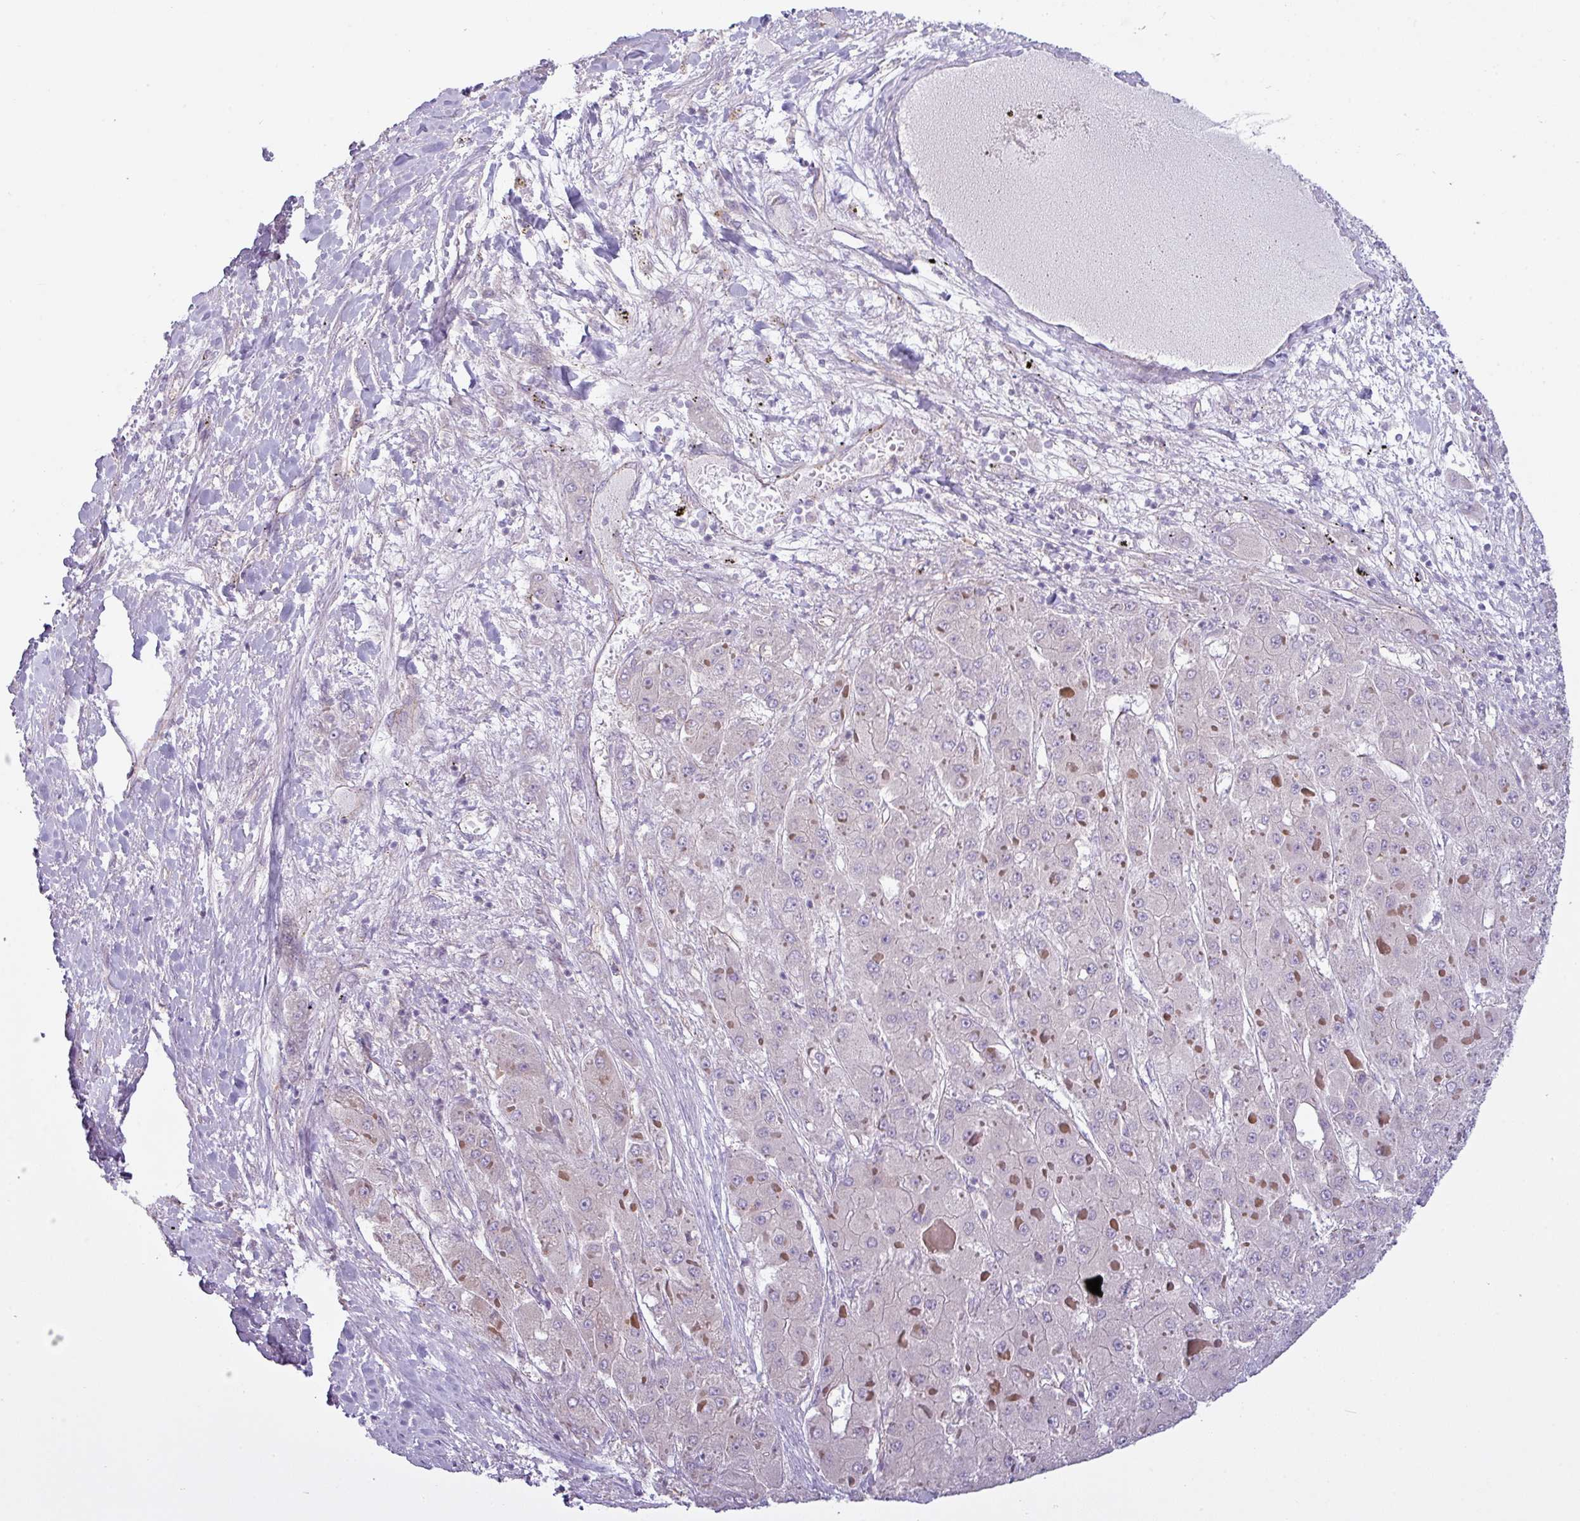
{"staining": {"intensity": "negative", "quantity": "none", "location": "none"}, "tissue": "liver cancer", "cell_type": "Tumor cells", "image_type": "cancer", "snomed": [{"axis": "morphology", "description": "Carcinoma, Hepatocellular, NOS"}, {"axis": "topography", "description": "Liver"}], "caption": "This is an IHC micrograph of human hepatocellular carcinoma (liver). There is no staining in tumor cells.", "gene": "CAMK2B", "patient": {"sex": "female", "age": 73}}